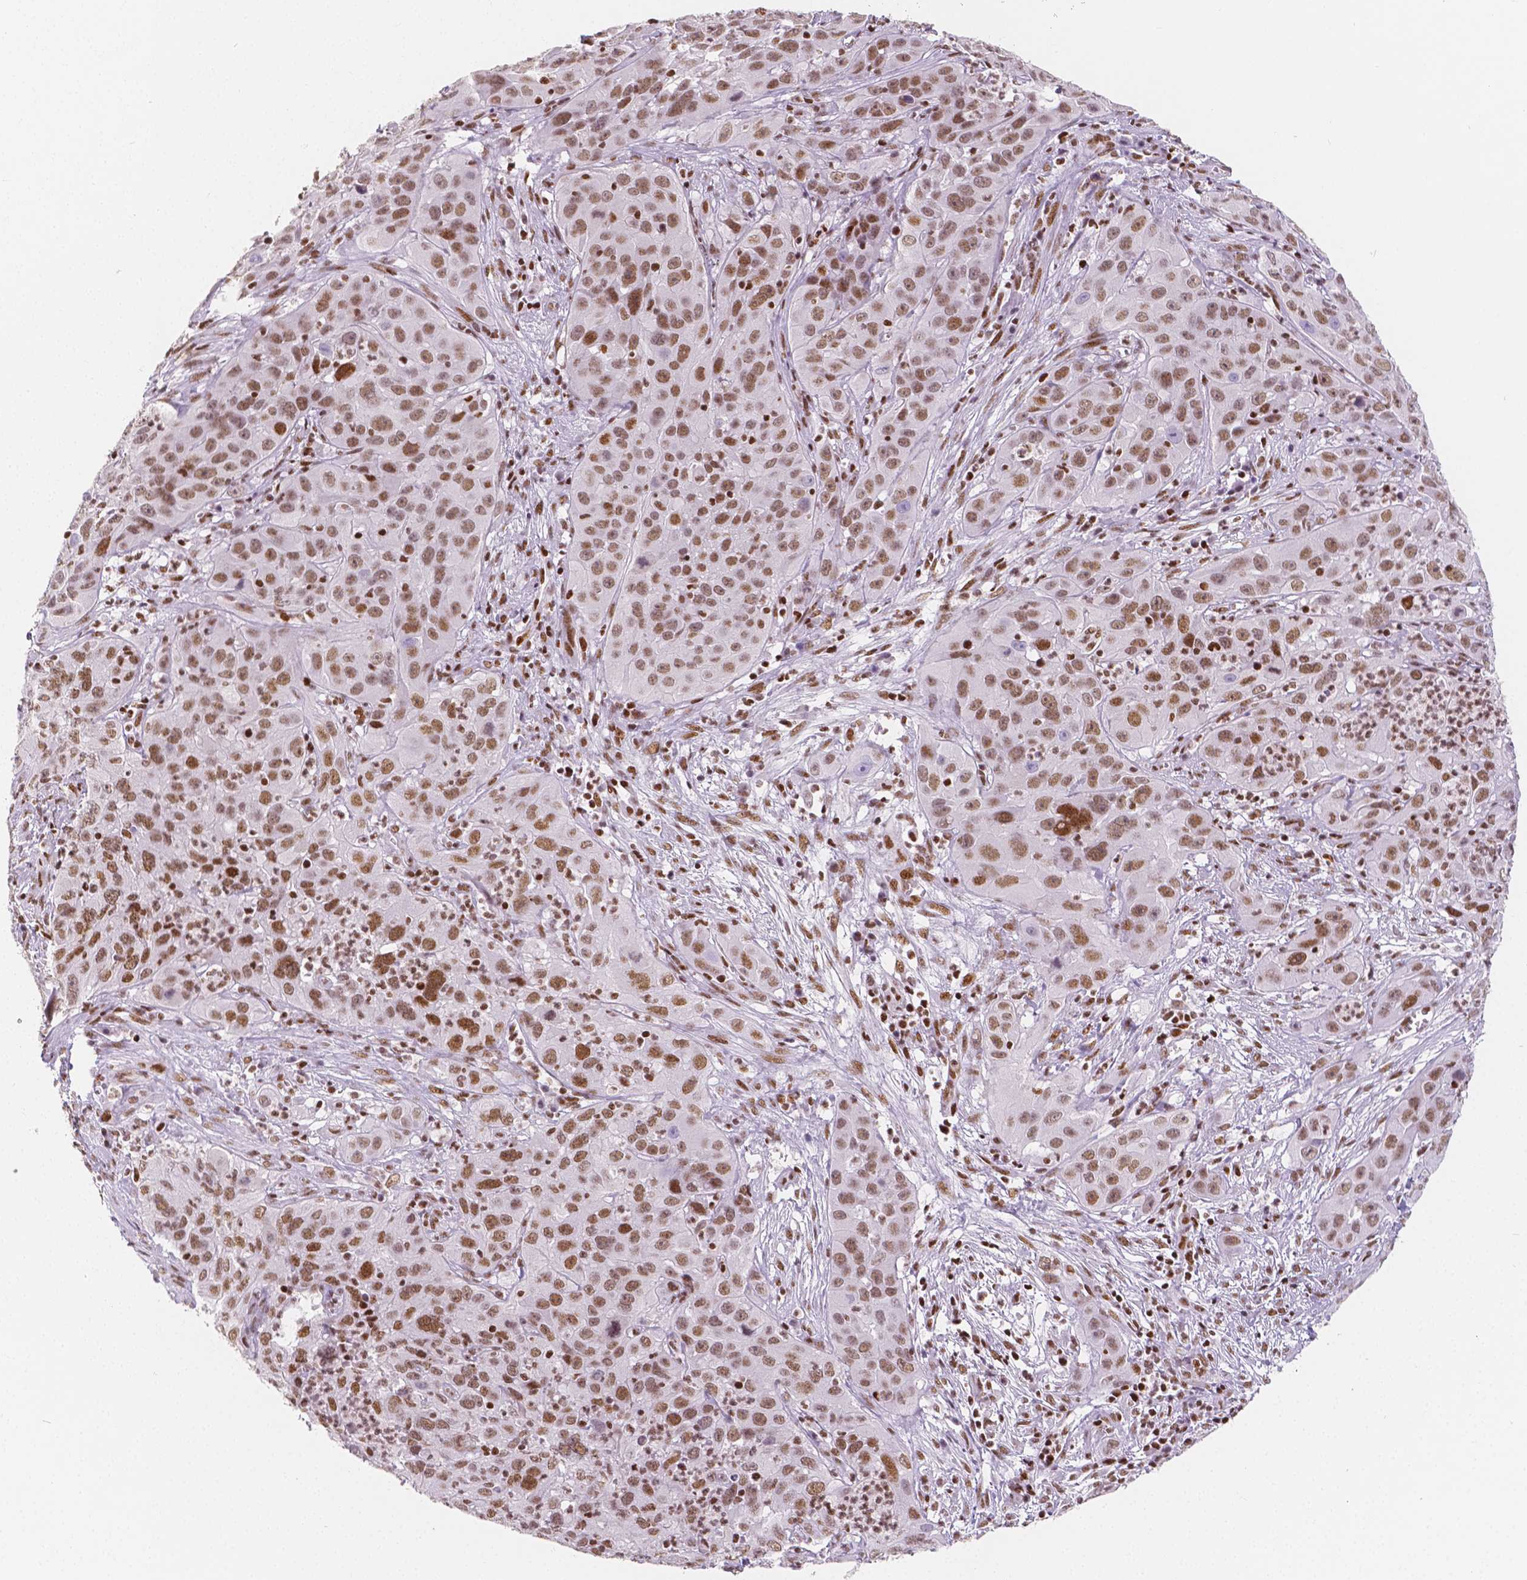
{"staining": {"intensity": "moderate", "quantity": ">75%", "location": "nuclear"}, "tissue": "cervical cancer", "cell_type": "Tumor cells", "image_type": "cancer", "snomed": [{"axis": "morphology", "description": "Squamous cell carcinoma, NOS"}, {"axis": "topography", "description": "Cervix"}], "caption": "Tumor cells demonstrate medium levels of moderate nuclear positivity in approximately >75% of cells in cervical cancer (squamous cell carcinoma).", "gene": "HDAC1", "patient": {"sex": "female", "age": 32}}